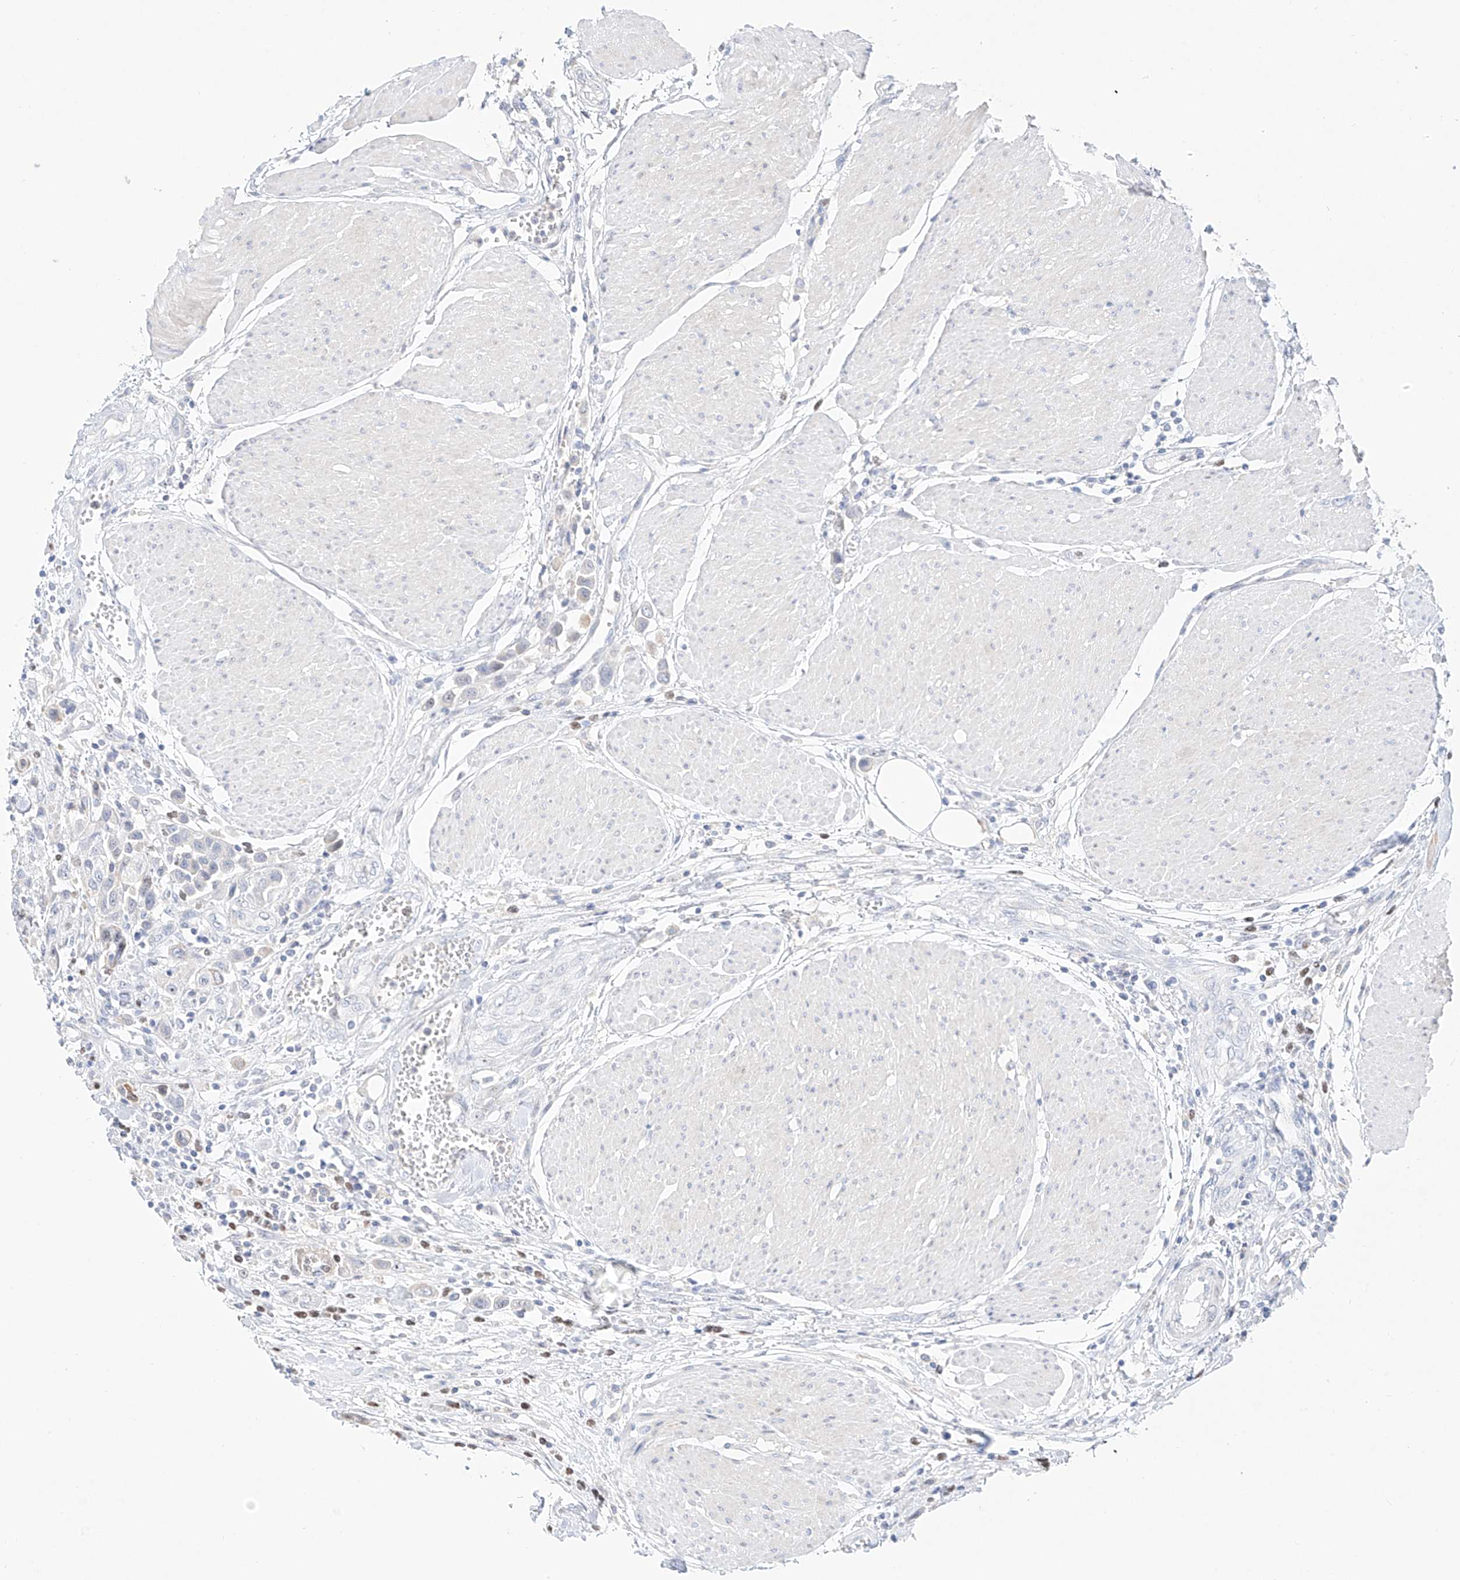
{"staining": {"intensity": "negative", "quantity": "none", "location": "none"}, "tissue": "urothelial cancer", "cell_type": "Tumor cells", "image_type": "cancer", "snomed": [{"axis": "morphology", "description": "Urothelial carcinoma, High grade"}, {"axis": "topography", "description": "Urinary bladder"}], "caption": "Histopathology image shows no significant protein expression in tumor cells of urothelial carcinoma (high-grade).", "gene": "SNU13", "patient": {"sex": "male", "age": 50}}